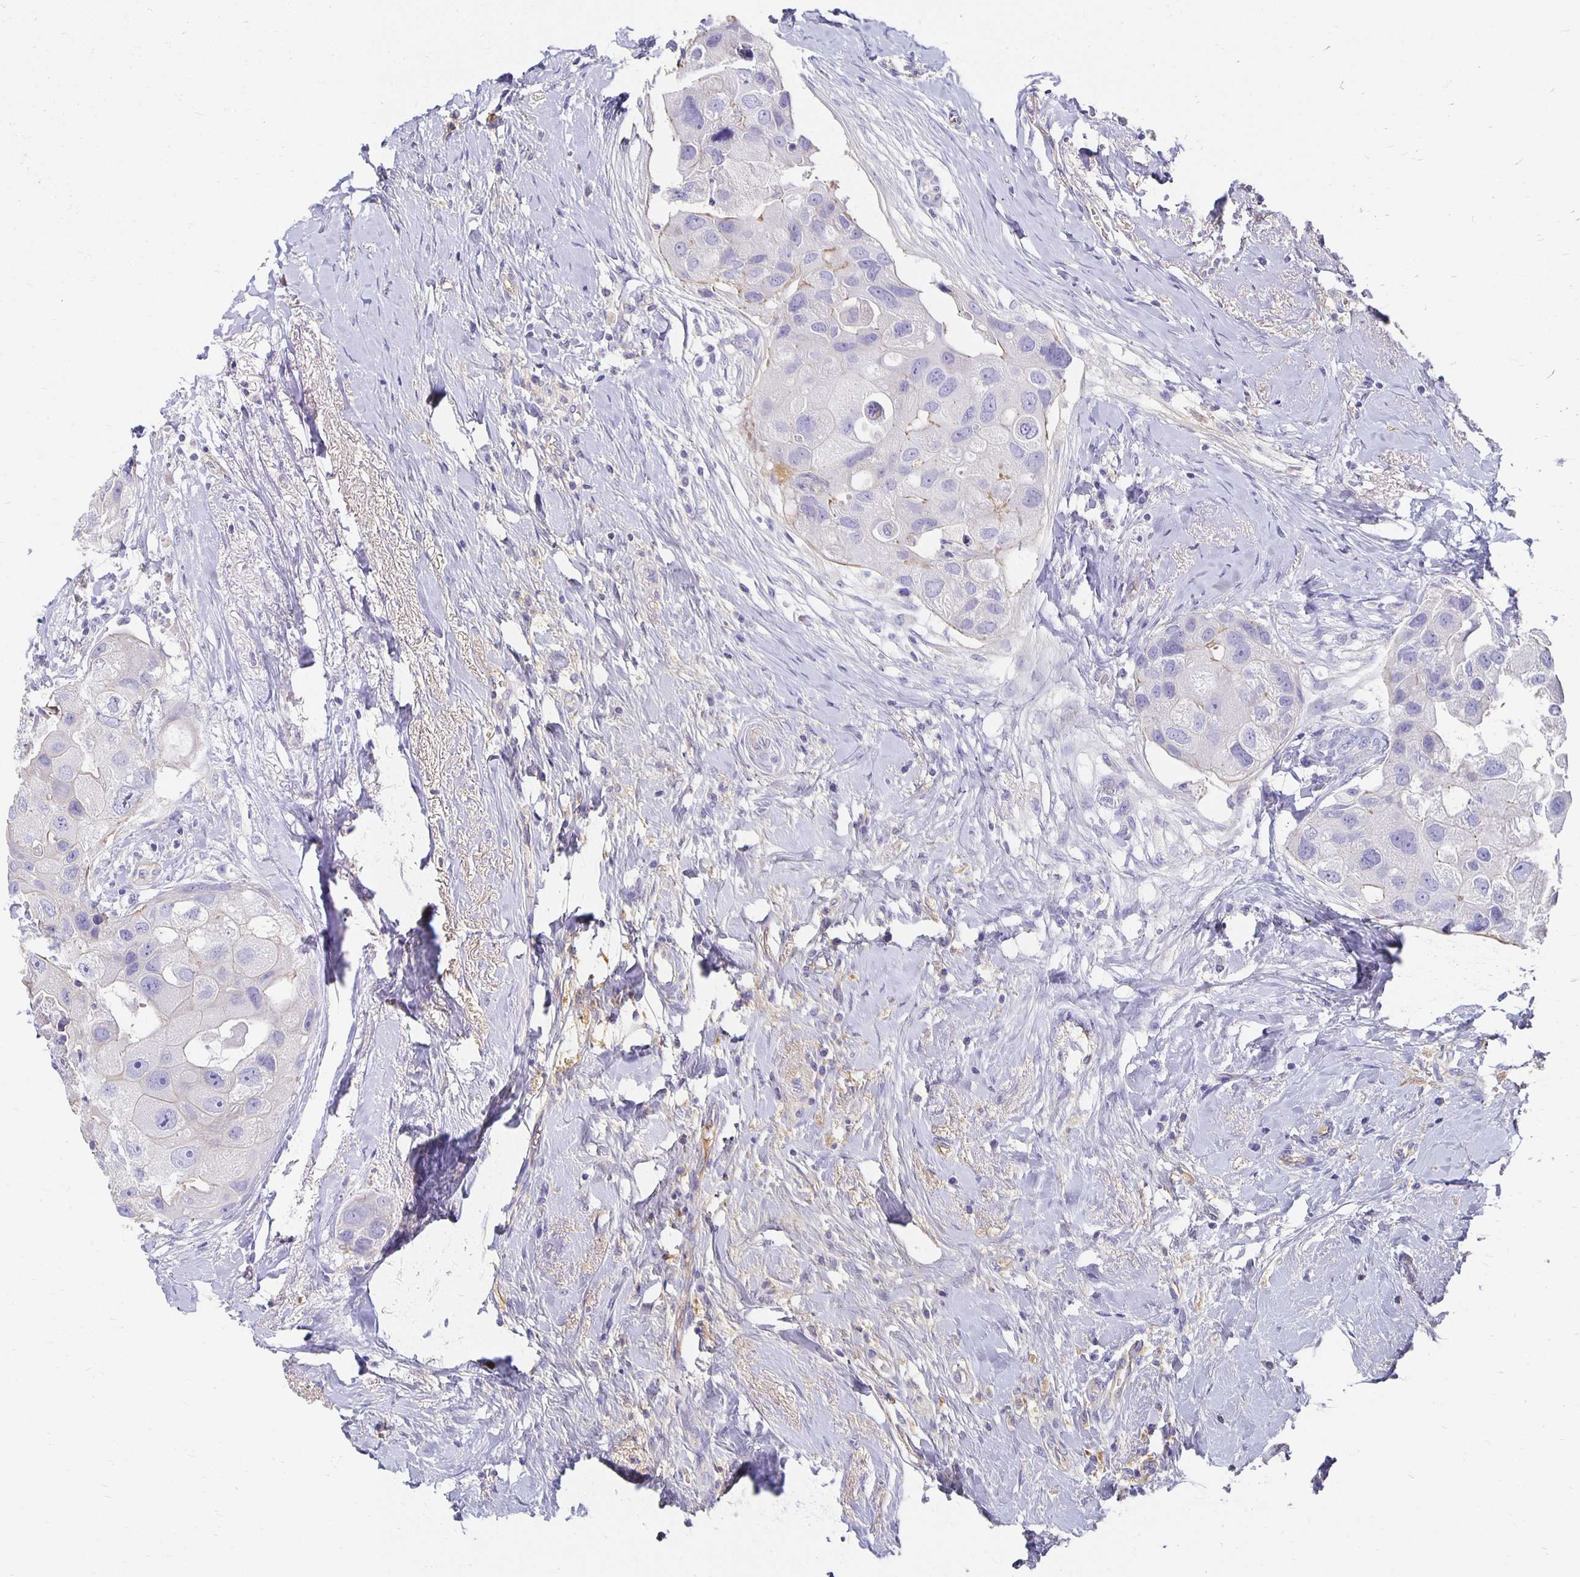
{"staining": {"intensity": "negative", "quantity": "none", "location": "none"}, "tissue": "breast cancer", "cell_type": "Tumor cells", "image_type": "cancer", "snomed": [{"axis": "morphology", "description": "Duct carcinoma"}, {"axis": "topography", "description": "Breast"}], "caption": "High magnification brightfield microscopy of breast cancer stained with DAB (3,3'-diaminobenzidine) (brown) and counterstained with hematoxylin (blue): tumor cells show no significant expression. (IHC, brightfield microscopy, high magnification).", "gene": "APOB", "patient": {"sex": "female", "age": 43}}